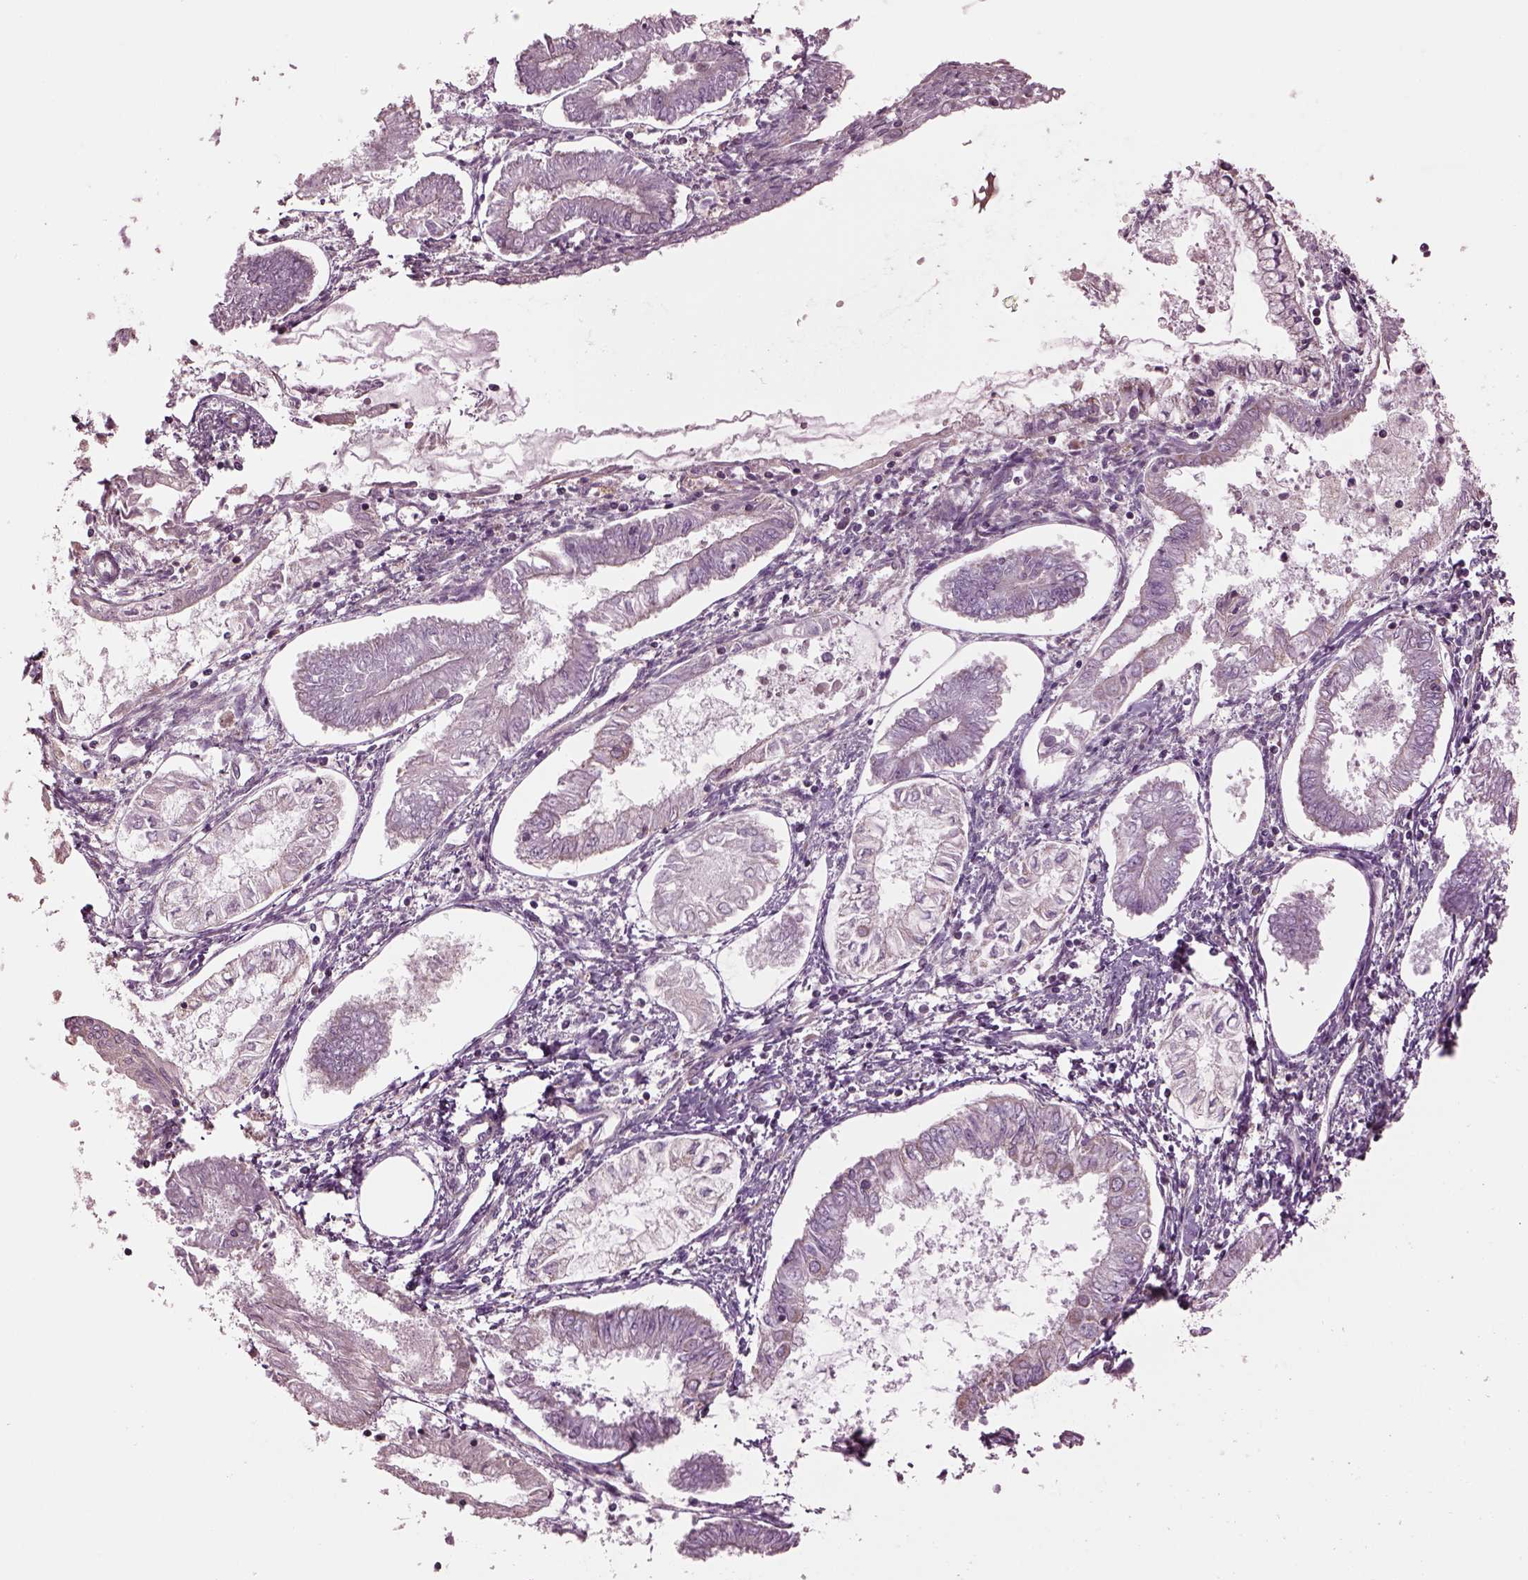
{"staining": {"intensity": "negative", "quantity": "none", "location": "none"}, "tissue": "endometrial cancer", "cell_type": "Tumor cells", "image_type": "cancer", "snomed": [{"axis": "morphology", "description": "Adenocarcinoma, NOS"}, {"axis": "topography", "description": "Endometrium"}], "caption": "Endometrial cancer (adenocarcinoma) was stained to show a protein in brown. There is no significant positivity in tumor cells.", "gene": "SPATA7", "patient": {"sex": "female", "age": 68}}